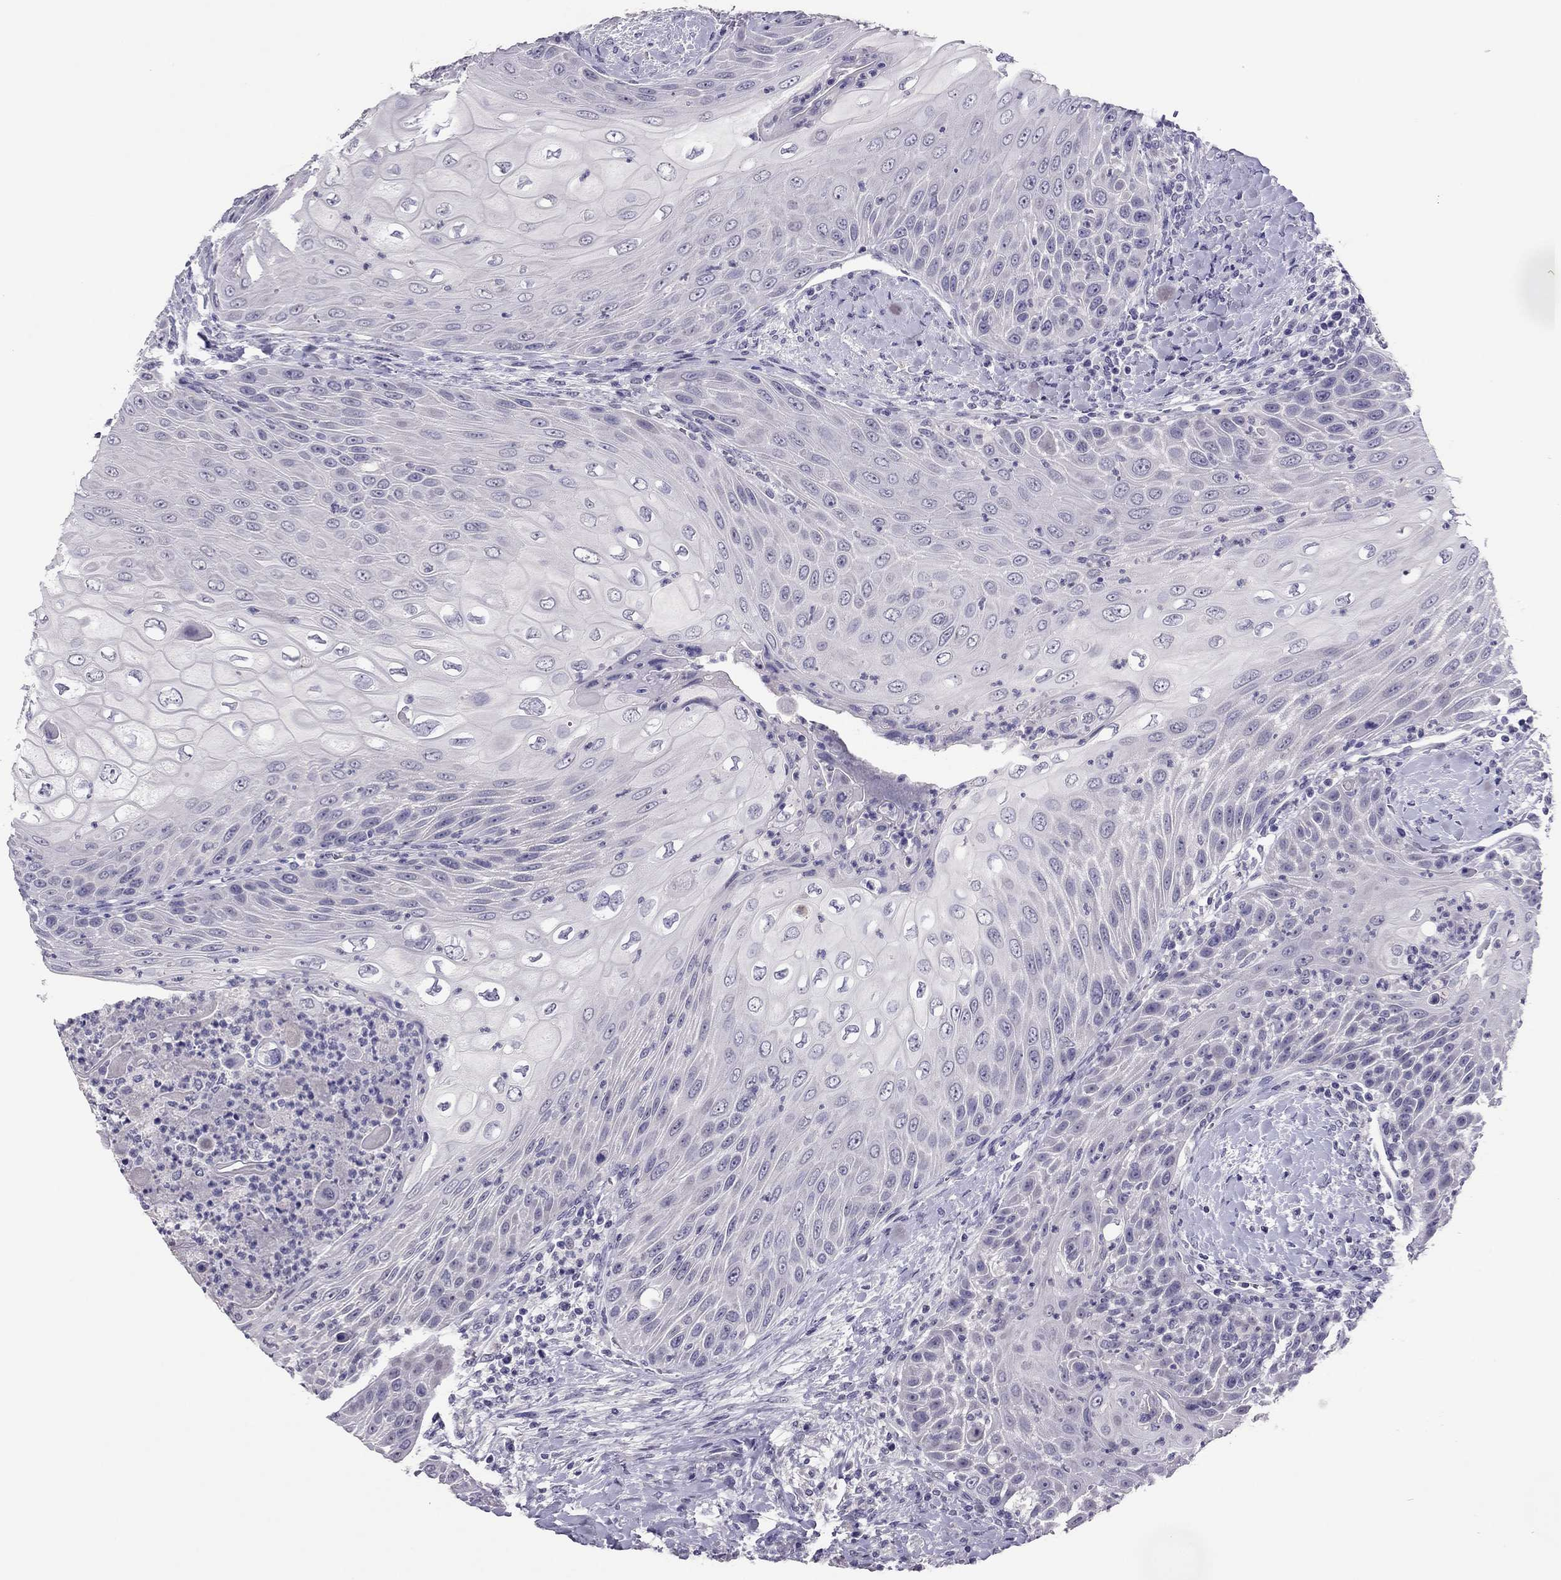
{"staining": {"intensity": "negative", "quantity": "none", "location": "none"}, "tissue": "head and neck cancer", "cell_type": "Tumor cells", "image_type": "cancer", "snomed": [{"axis": "morphology", "description": "Squamous cell carcinoma, NOS"}, {"axis": "topography", "description": "Head-Neck"}], "caption": "IHC of head and neck cancer shows no expression in tumor cells.", "gene": "RHO", "patient": {"sex": "male", "age": 69}}